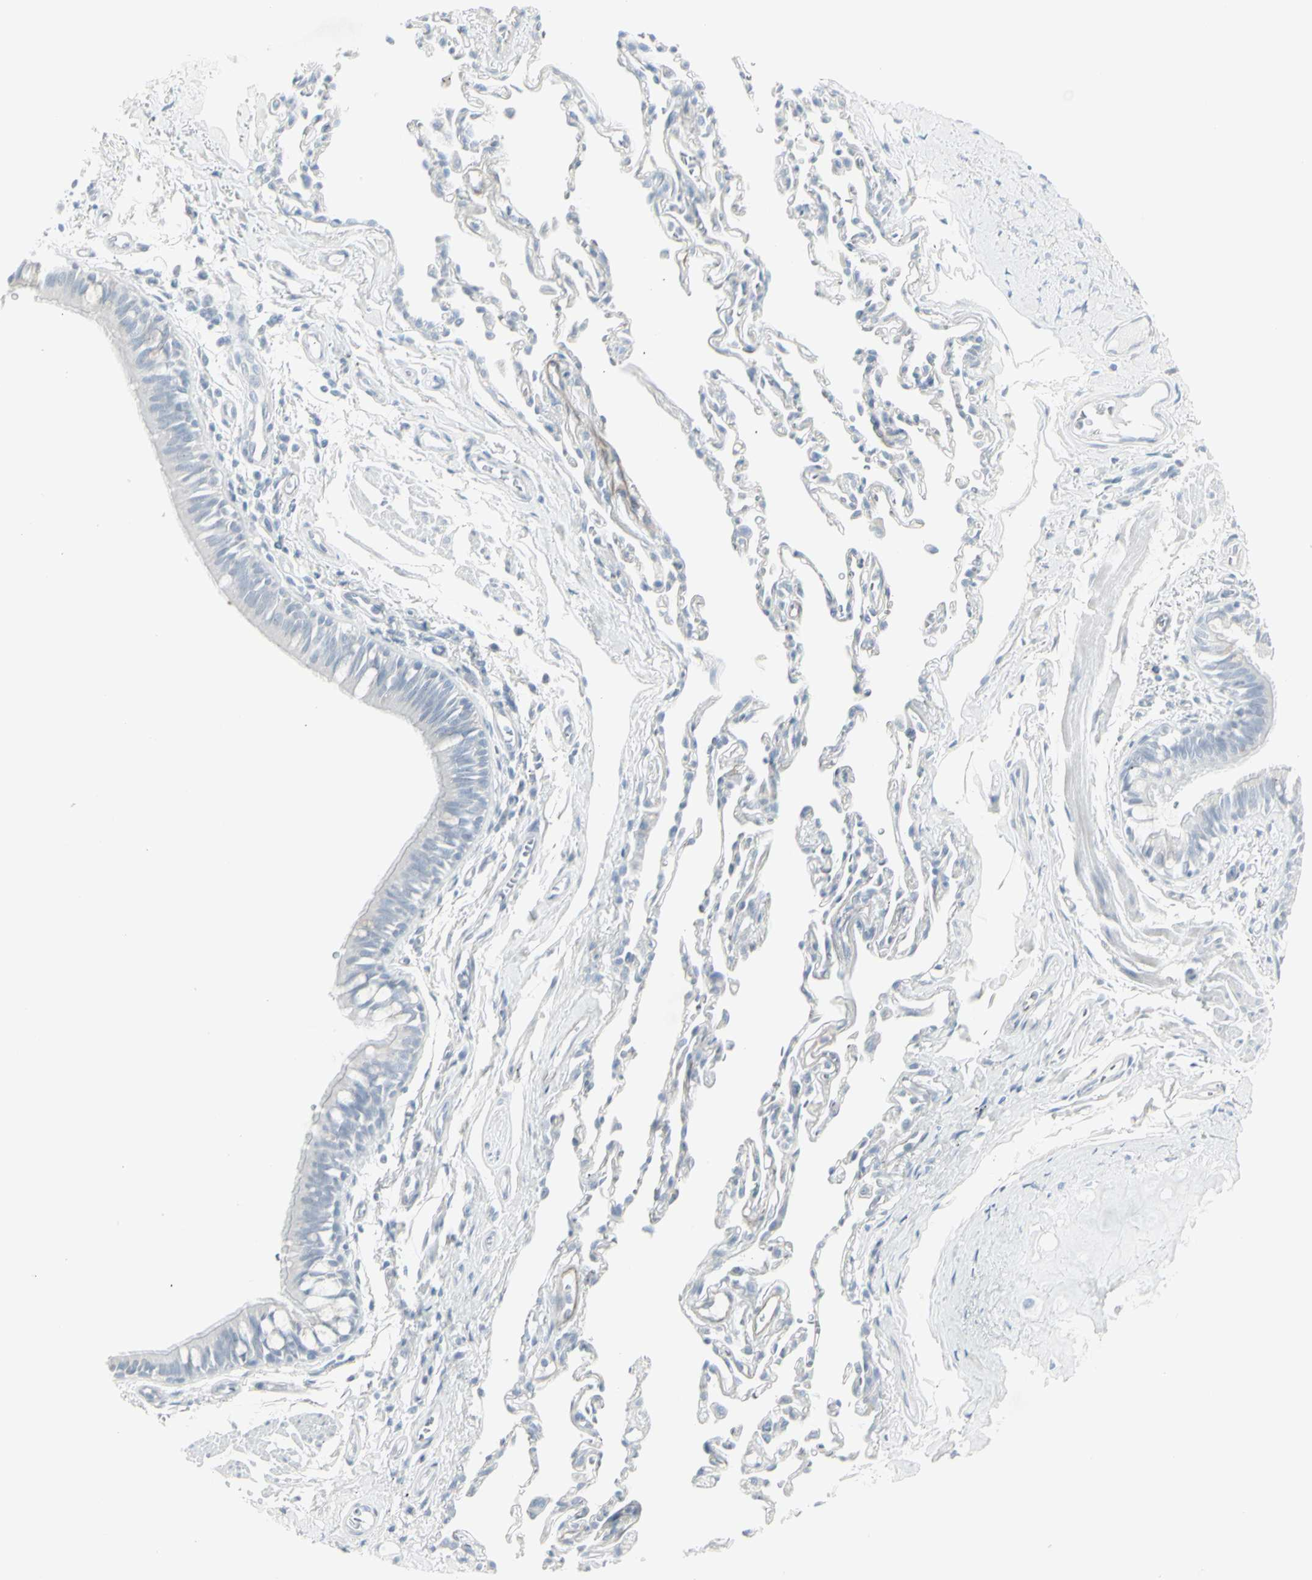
{"staining": {"intensity": "negative", "quantity": "none", "location": "none"}, "tissue": "bronchus", "cell_type": "Respiratory epithelial cells", "image_type": "normal", "snomed": [{"axis": "morphology", "description": "Normal tissue, NOS"}, {"axis": "topography", "description": "Bronchus"}, {"axis": "topography", "description": "Lung"}], "caption": "This is a histopathology image of IHC staining of benign bronchus, which shows no positivity in respiratory epithelial cells. (Brightfield microscopy of DAB (3,3'-diaminobenzidine) IHC at high magnification).", "gene": "YBX2", "patient": {"sex": "male", "age": 64}}